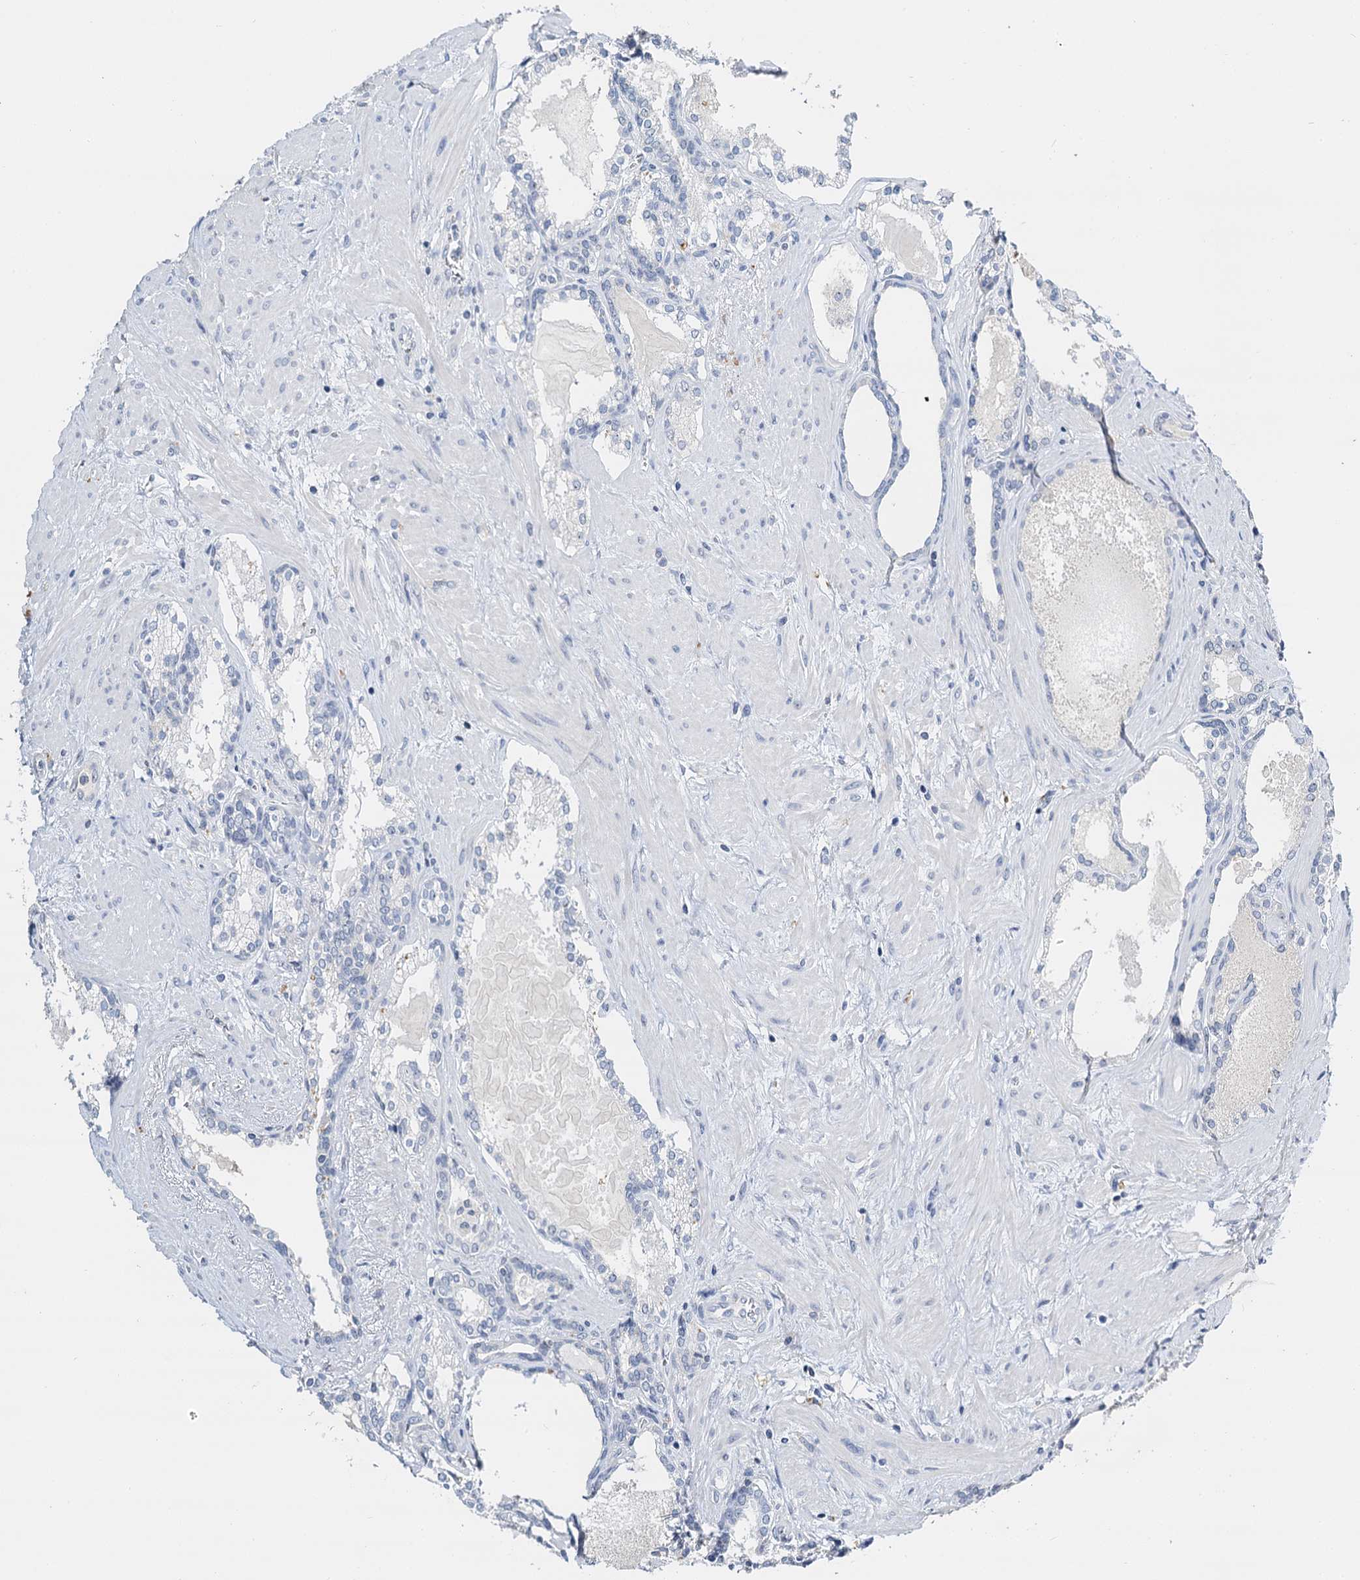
{"staining": {"intensity": "negative", "quantity": "none", "location": "none"}, "tissue": "prostate cancer", "cell_type": "Tumor cells", "image_type": "cancer", "snomed": [{"axis": "morphology", "description": "Adenocarcinoma, High grade"}, {"axis": "topography", "description": "Prostate"}], "caption": "IHC photomicrograph of human prostate adenocarcinoma (high-grade) stained for a protein (brown), which displays no staining in tumor cells.", "gene": "NOP2", "patient": {"sex": "male", "age": 58}}